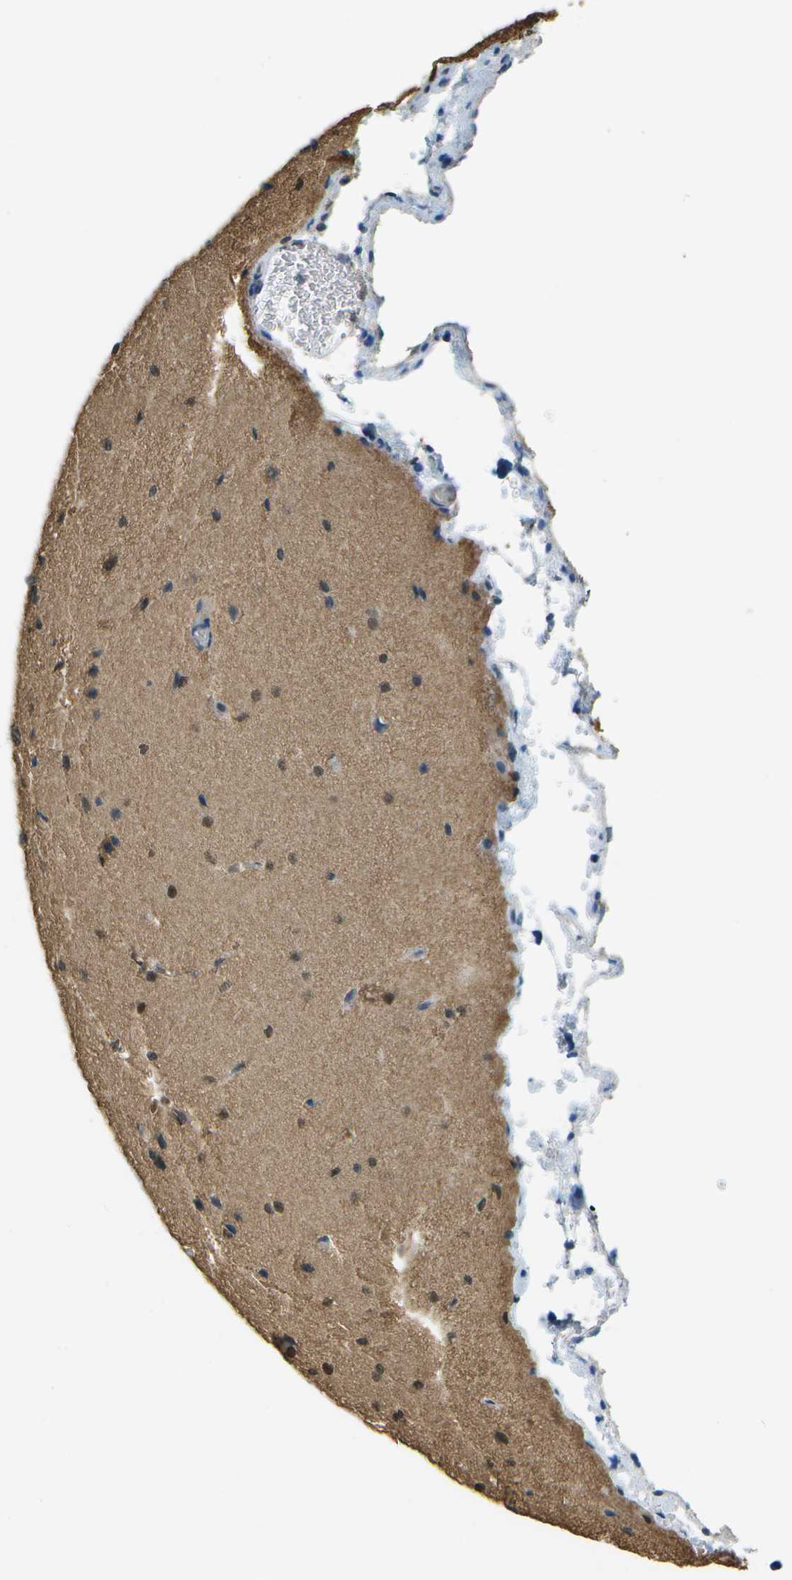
{"staining": {"intensity": "negative", "quantity": "none", "location": "none"}, "tissue": "cerebral cortex", "cell_type": "Endothelial cells", "image_type": "normal", "snomed": [{"axis": "morphology", "description": "Normal tissue, NOS"}, {"axis": "morphology", "description": "Developmental malformation"}, {"axis": "topography", "description": "Cerebral cortex"}], "caption": "There is no significant expression in endothelial cells of cerebral cortex. Brightfield microscopy of immunohistochemistry stained with DAB (3,3'-diaminobenzidine) (brown) and hematoxylin (blue), captured at high magnification.", "gene": "ABL2", "patient": {"sex": "female", "age": 30}}